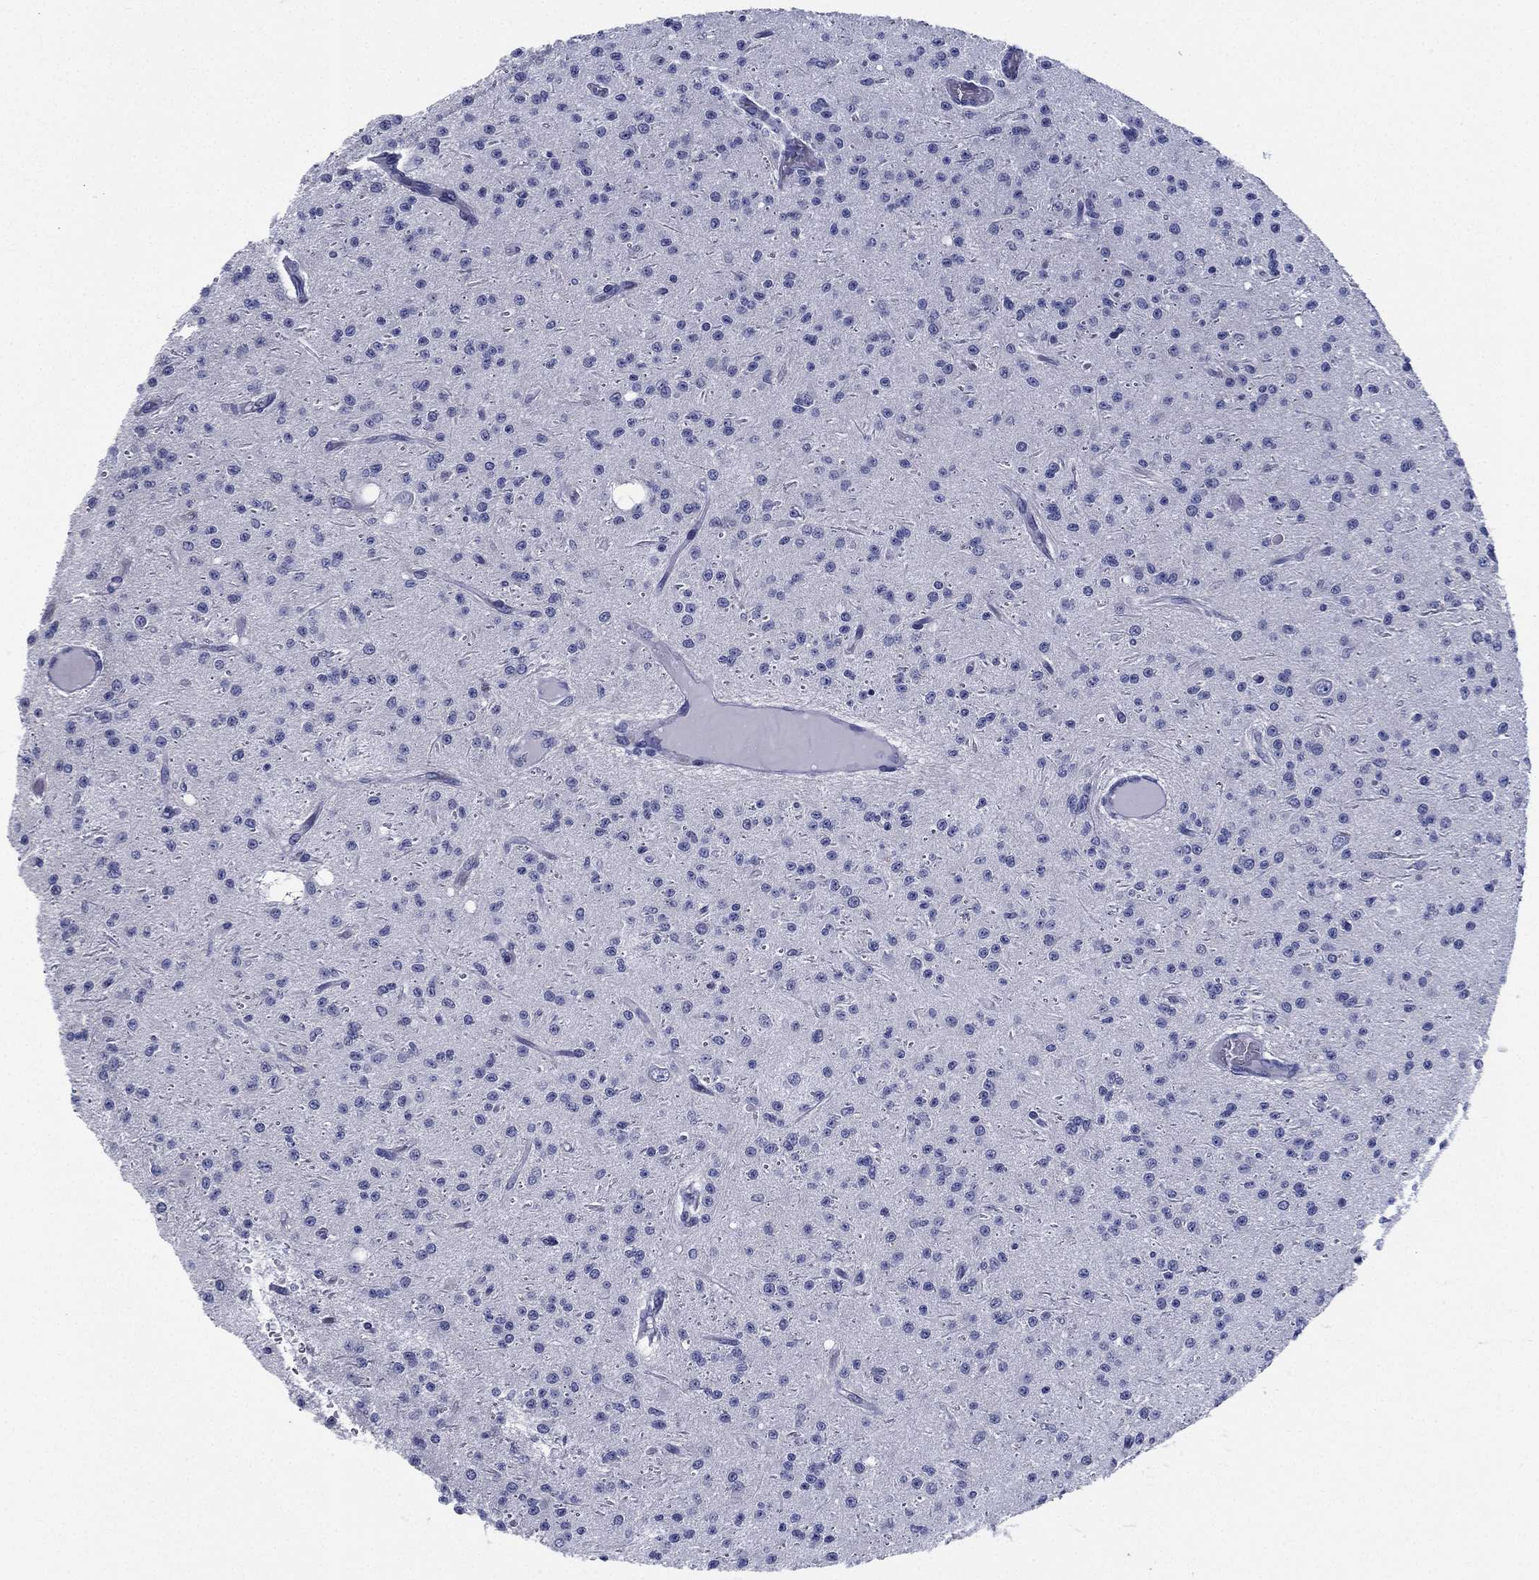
{"staining": {"intensity": "negative", "quantity": "none", "location": "none"}, "tissue": "glioma", "cell_type": "Tumor cells", "image_type": "cancer", "snomed": [{"axis": "morphology", "description": "Glioma, malignant, Low grade"}, {"axis": "topography", "description": "Brain"}], "caption": "A micrograph of low-grade glioma (malignant) stained for a protein displays no brown staining in tumor cells.", "gene": "RSPH4A", "patient": {"sex": "male", "age": 27}}